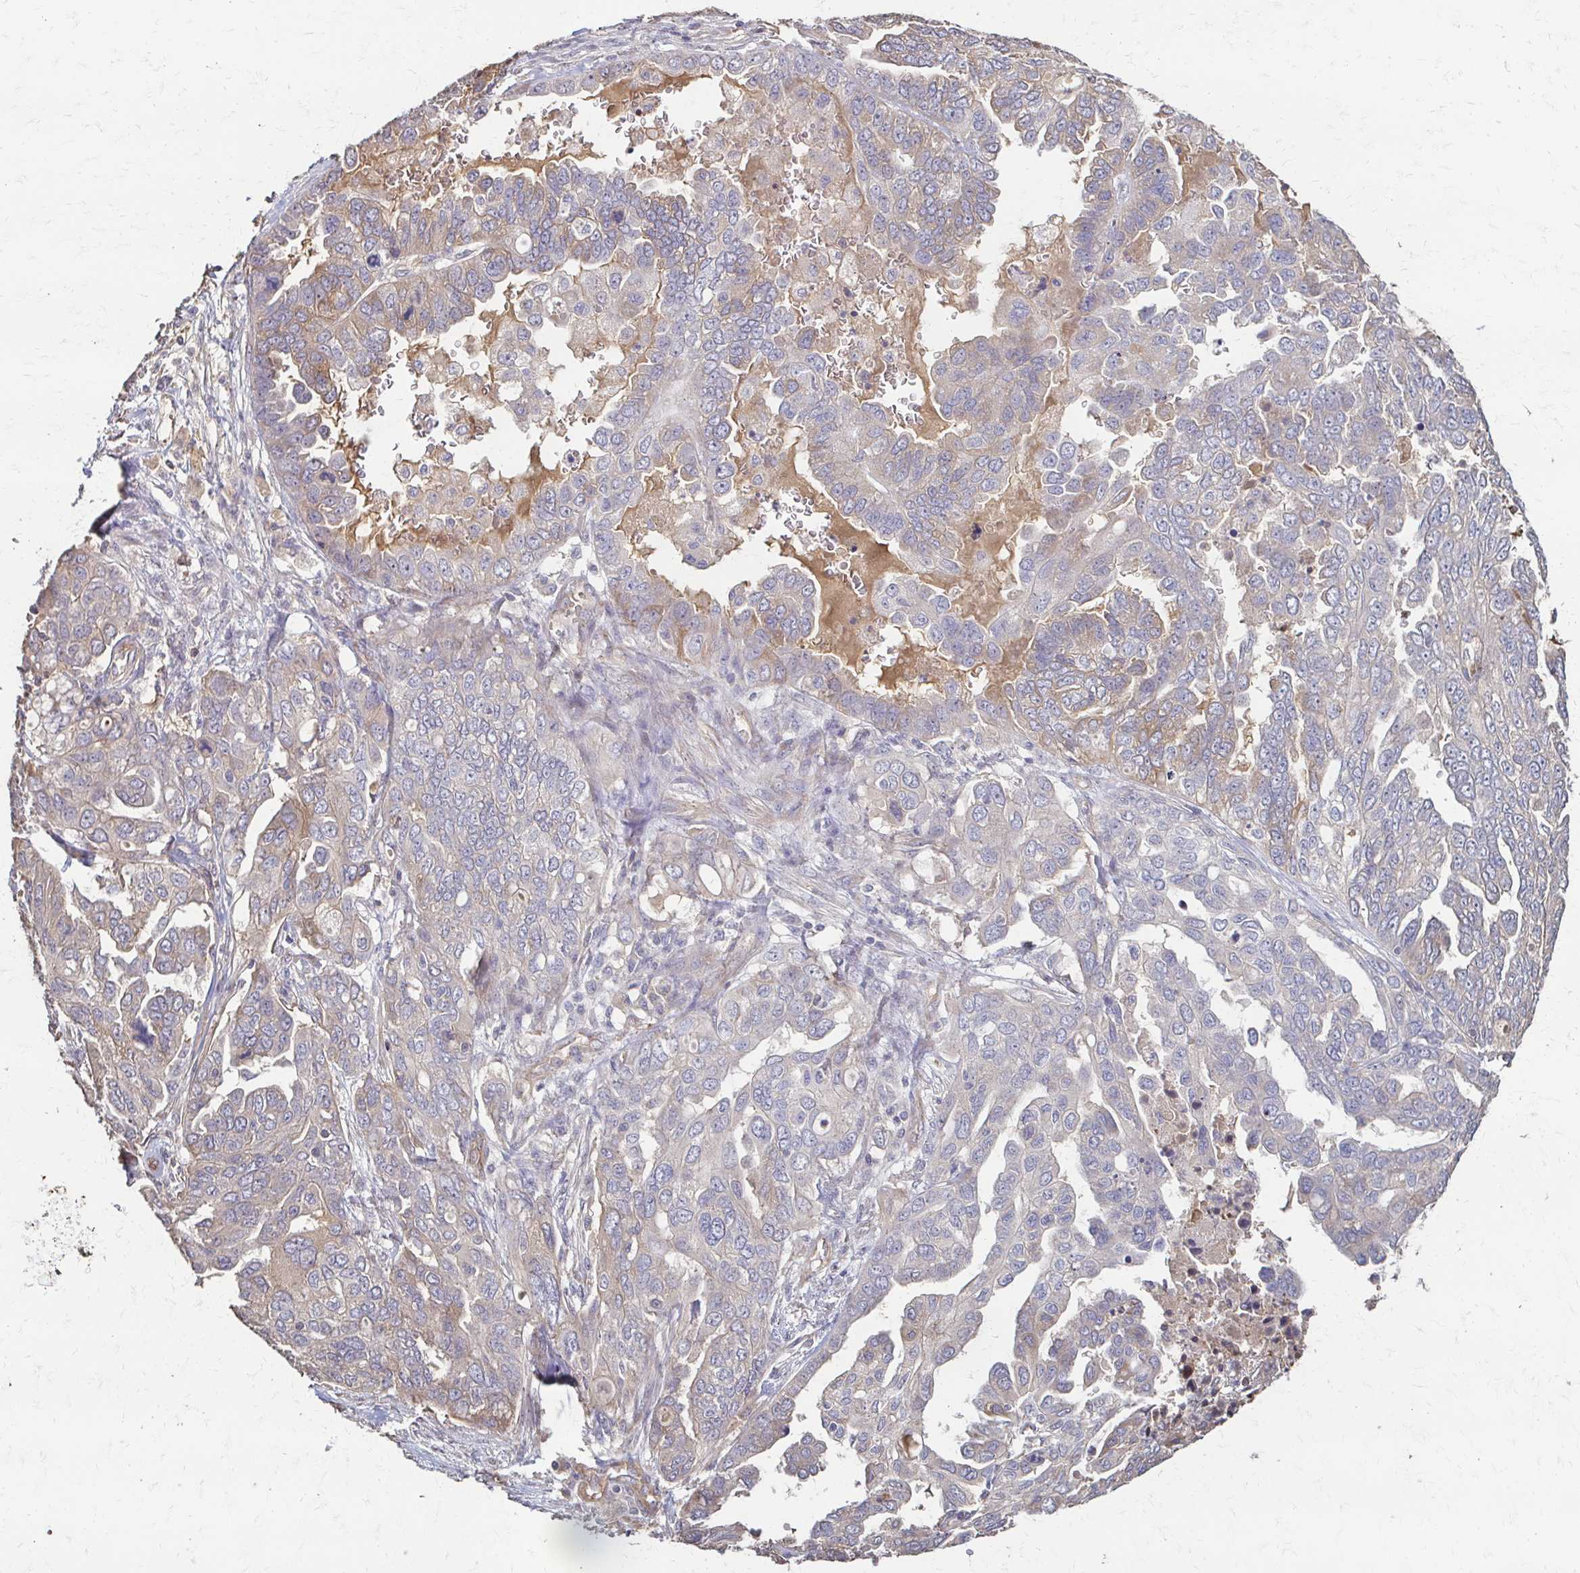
{"staining": {"intensity": "negative", "quantity": "none", "location": "none"}, "tissue": "ovarian cancer", "cell_type": "Tumor cells", "image_type": "cancer", "snomed": [{"axis": "morphology", "description": "Cystadenocarcinoma, serous, NOS"}, {"axis": "topography", "description": "Ovary"}], "caption": "High magnification brightfield microscopy of ovarian cancer stained with DAB (brown) and counterstained with hematoxylin (blue): tumor cells show no significant expression.", "gene": "IL18BP", "patient": {"sex": "female", "age": 53}}